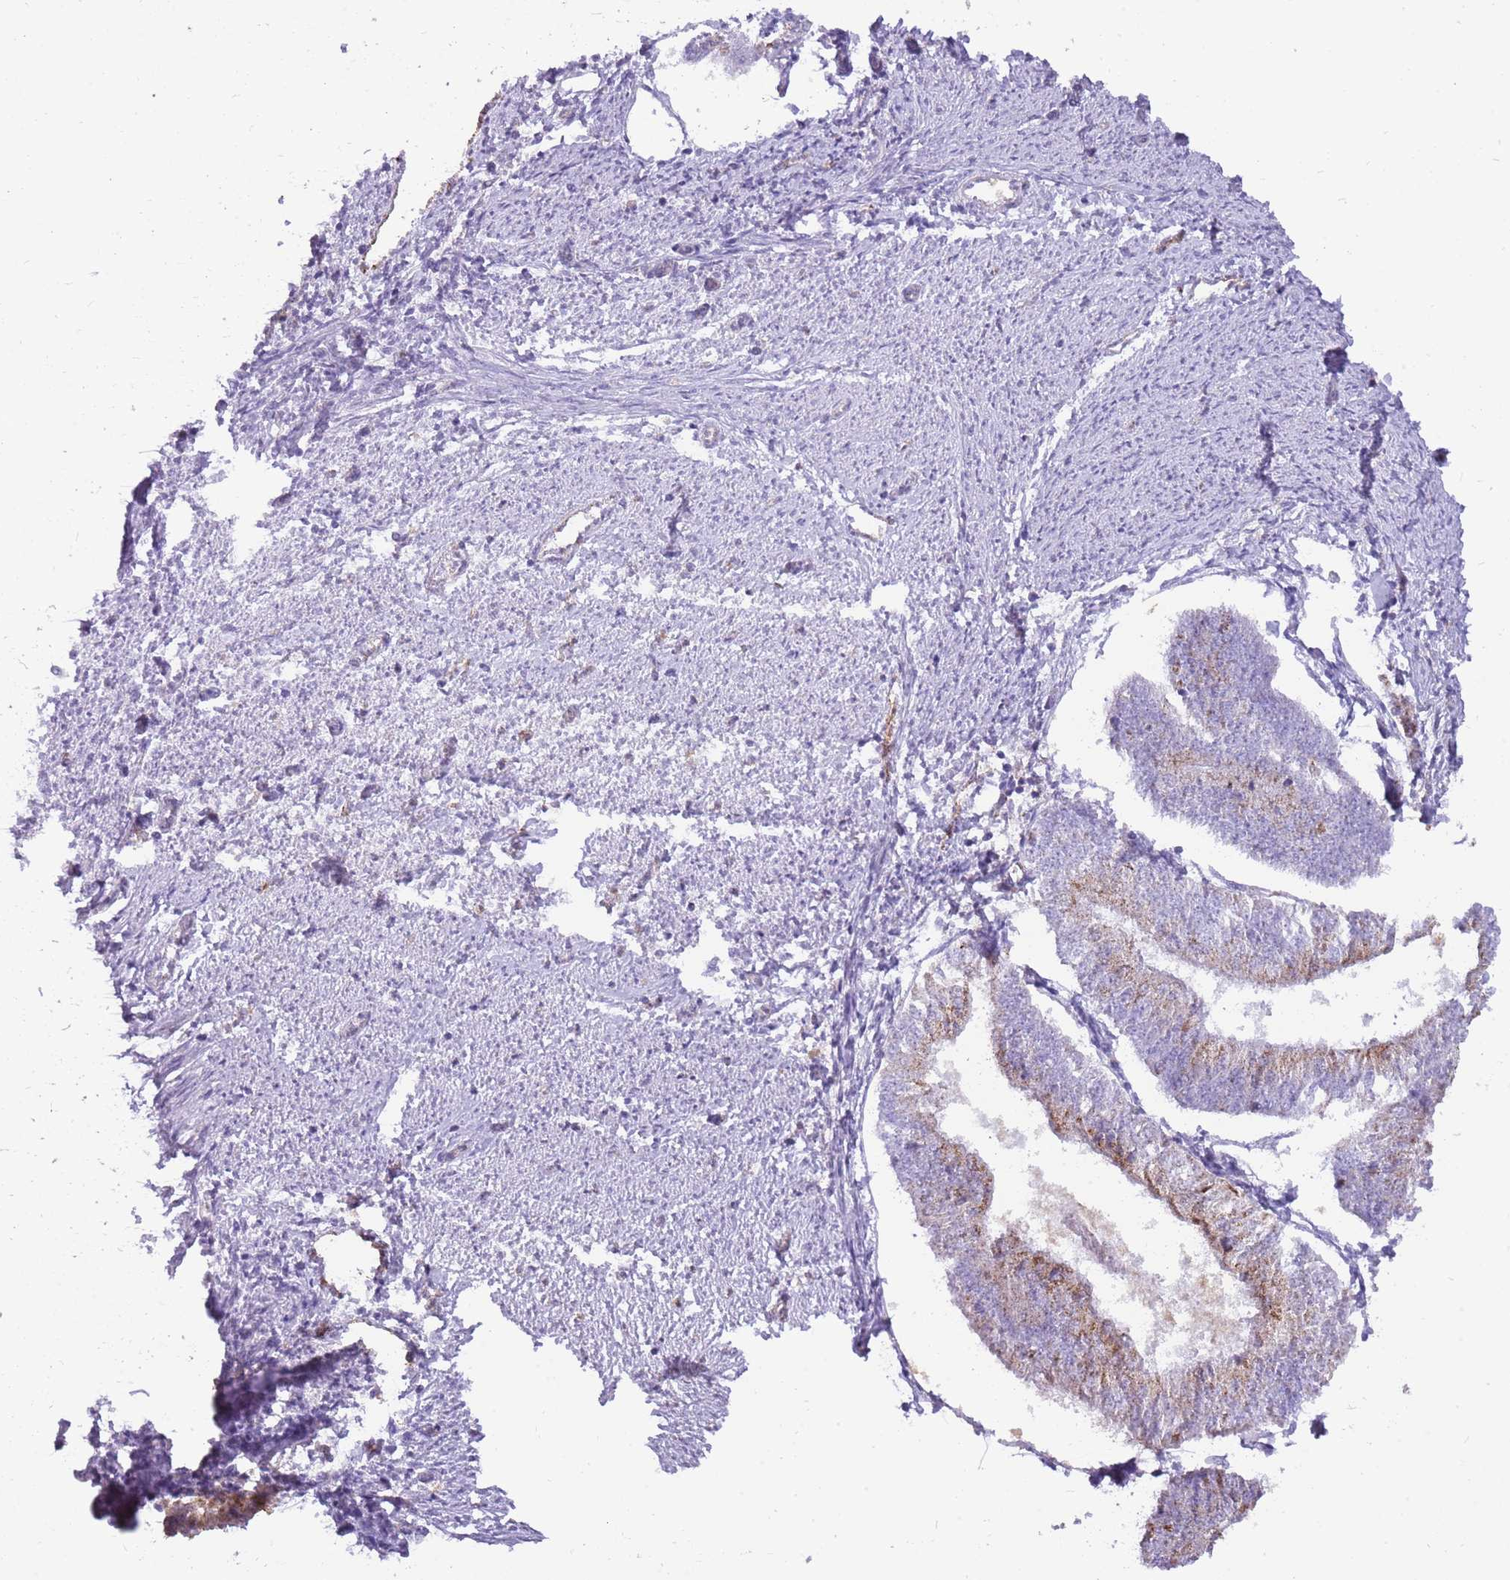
{"staining": {"intensity": "moderate", "quantity": "25%-75%", "location": "cytoplasmic/membranous"}, "tissue": "endometrial cancer", "cell_type": "Tumor cells", "image_type": "cancer", "snomed": [{"axis": "morphology", "description": "Adenocarcinoma, NOS"}, {"axis": "topography", "description": "Endometrium"}], "caption": "Endometrial cancer stained for a protein (brown) shows moderate cytoplasmic/membranous positive expression in about 25%-75% of tumor cells.", "gene": "PCNX1", "patient": {"sex": "female", "age": 58}}